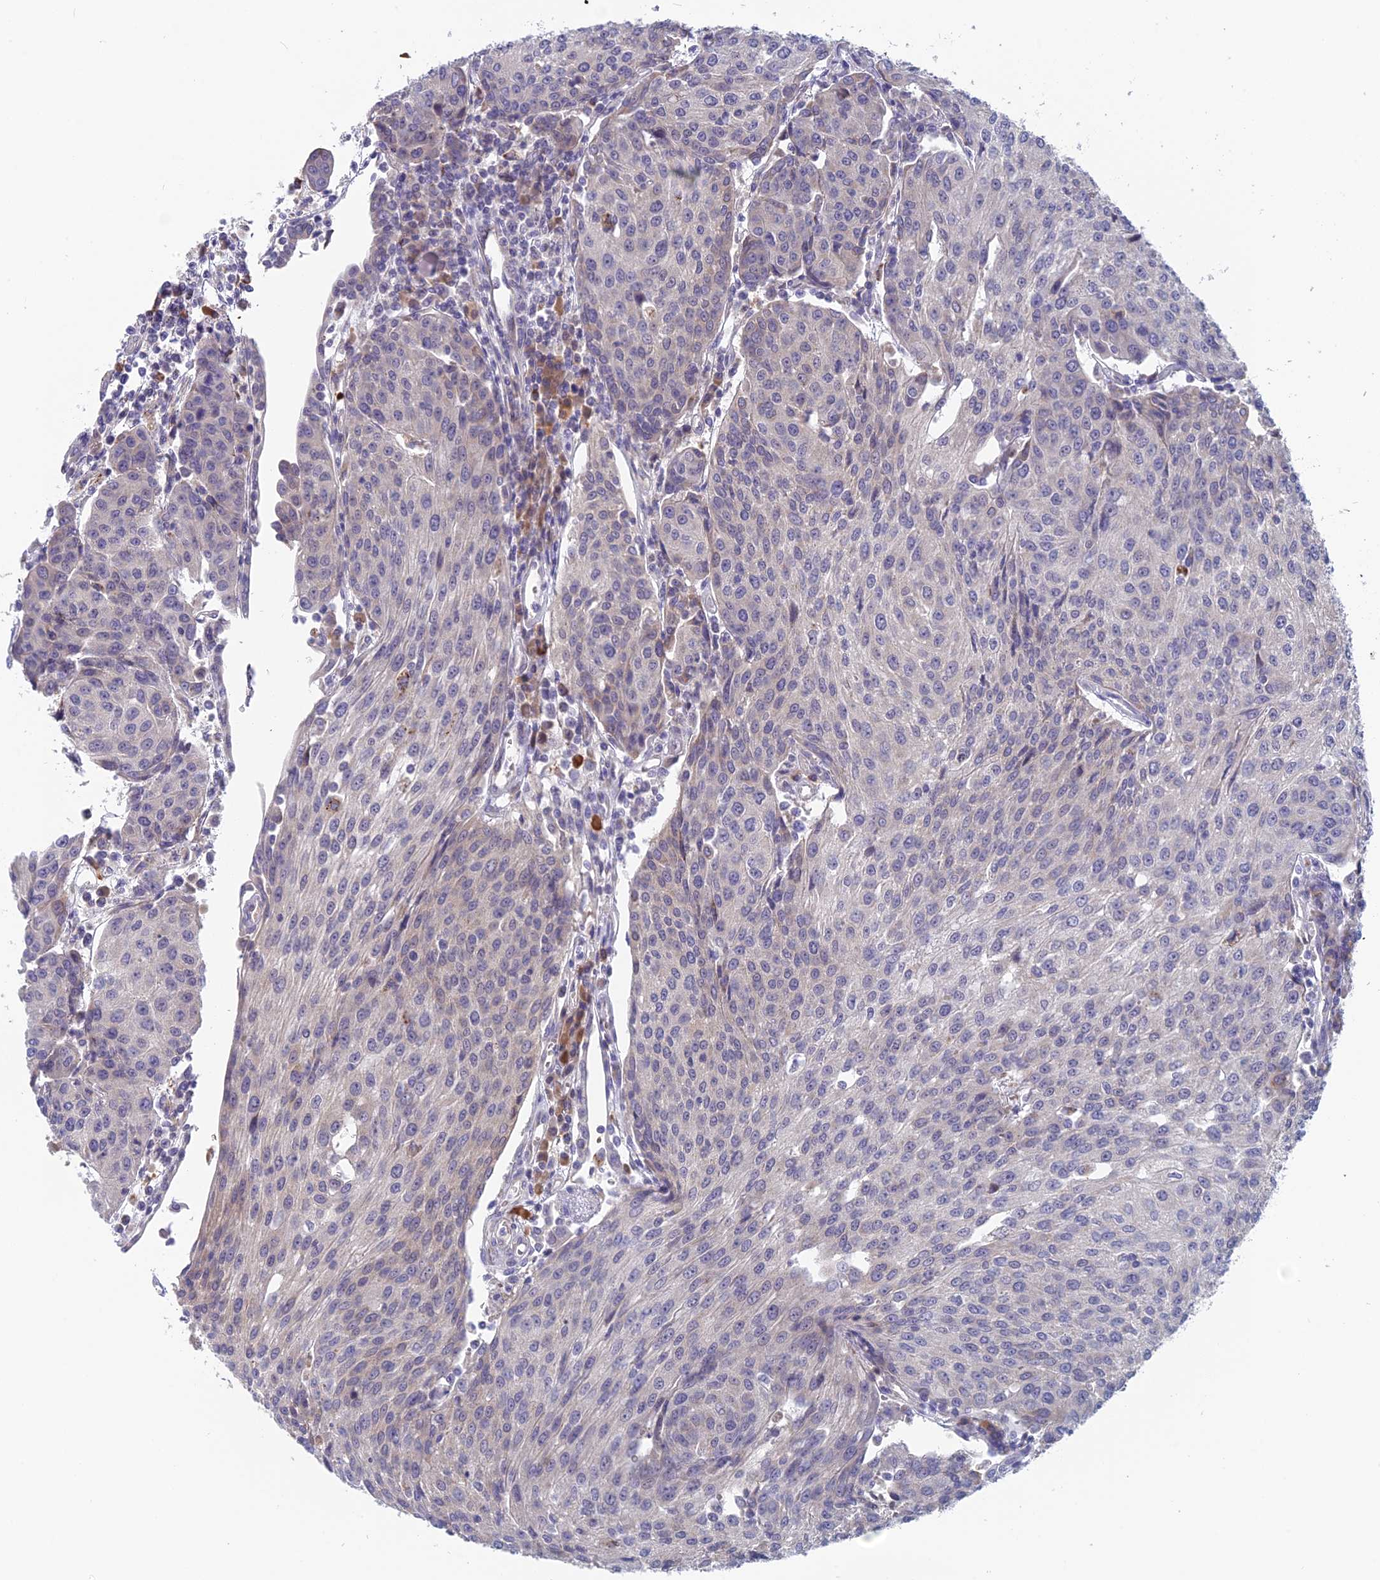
{"staining": {"intensity": "negative", "quantity": "none", "location": "none"}, "tissue": "urothelial cancer", "cell_type": "Tumor cells", "image_type": "cancer", "snomed": [{"axis": "morphology", "description": "Urothelial carcinoma, High grade"}, {"axis": "topography", "description": "Urinary bladder"}], "caption": "High magnification brightfield microscopy of urothelial cancer stained with DAB (3,3'-diaminobenzidine) (brown) and counterstained with hematoxylin (blue): tumor cells show no significant expression.", "gene": "MRI1", "patient": {"sex": "female", "age": 85}}